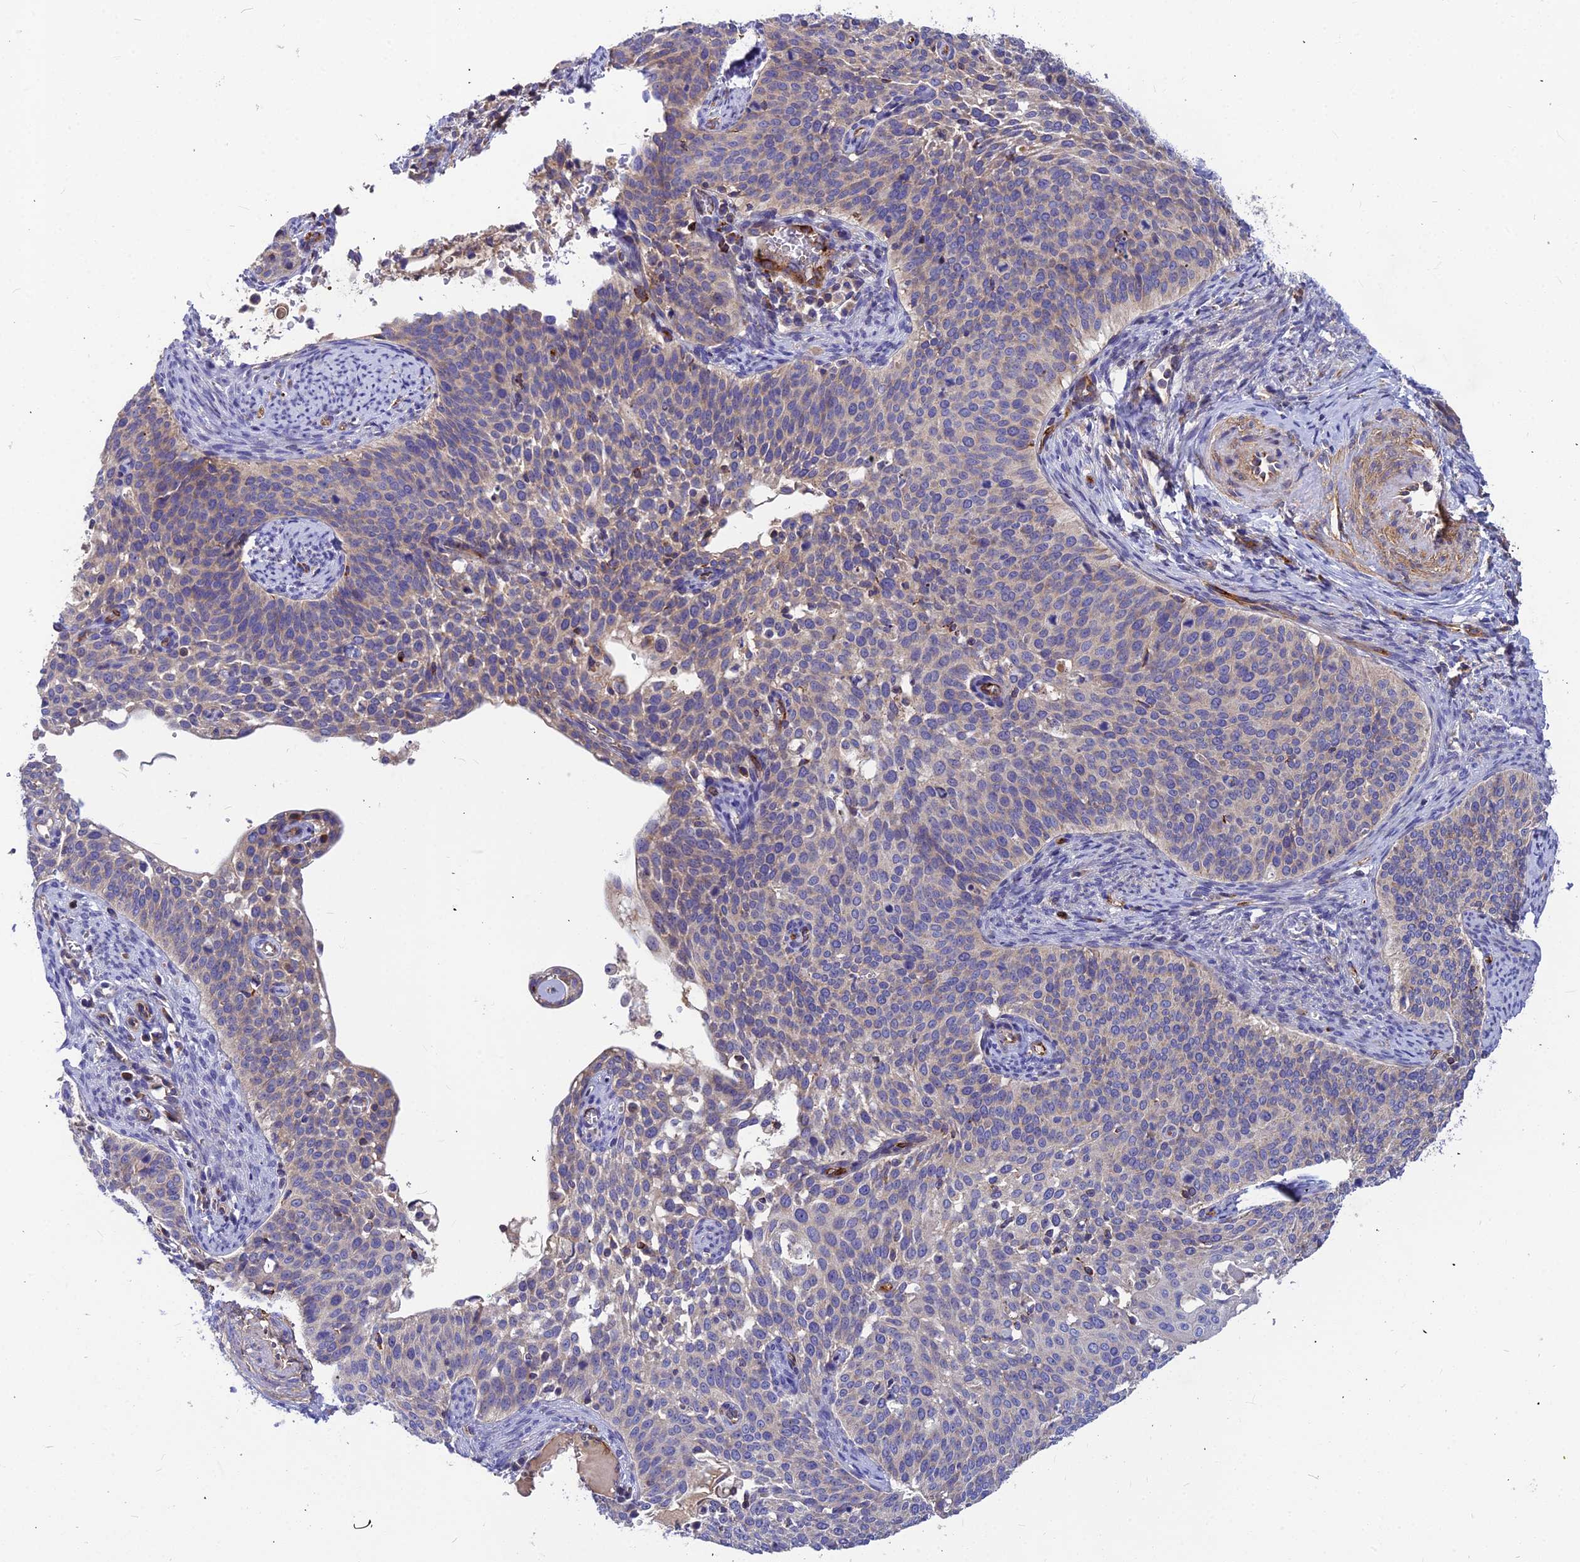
{"staining": {"intensity": "negative", "quantity": "none", "location": "none"}, "tissue": "cervical cancer", "cell_type": "Tumor cells", "image_type": "cancer", "snomed": [{"axis": "morphology", "description": "Squamous cell carcinoma, NOS"}, {"axis": "topography", "description": "Cervix"}], "caption": "Micrograph shows no significant protein staining in tumor cells of cervical cancer.", "gene": "ASPHD1", "patient": {"sex": "female", "age": 44}}